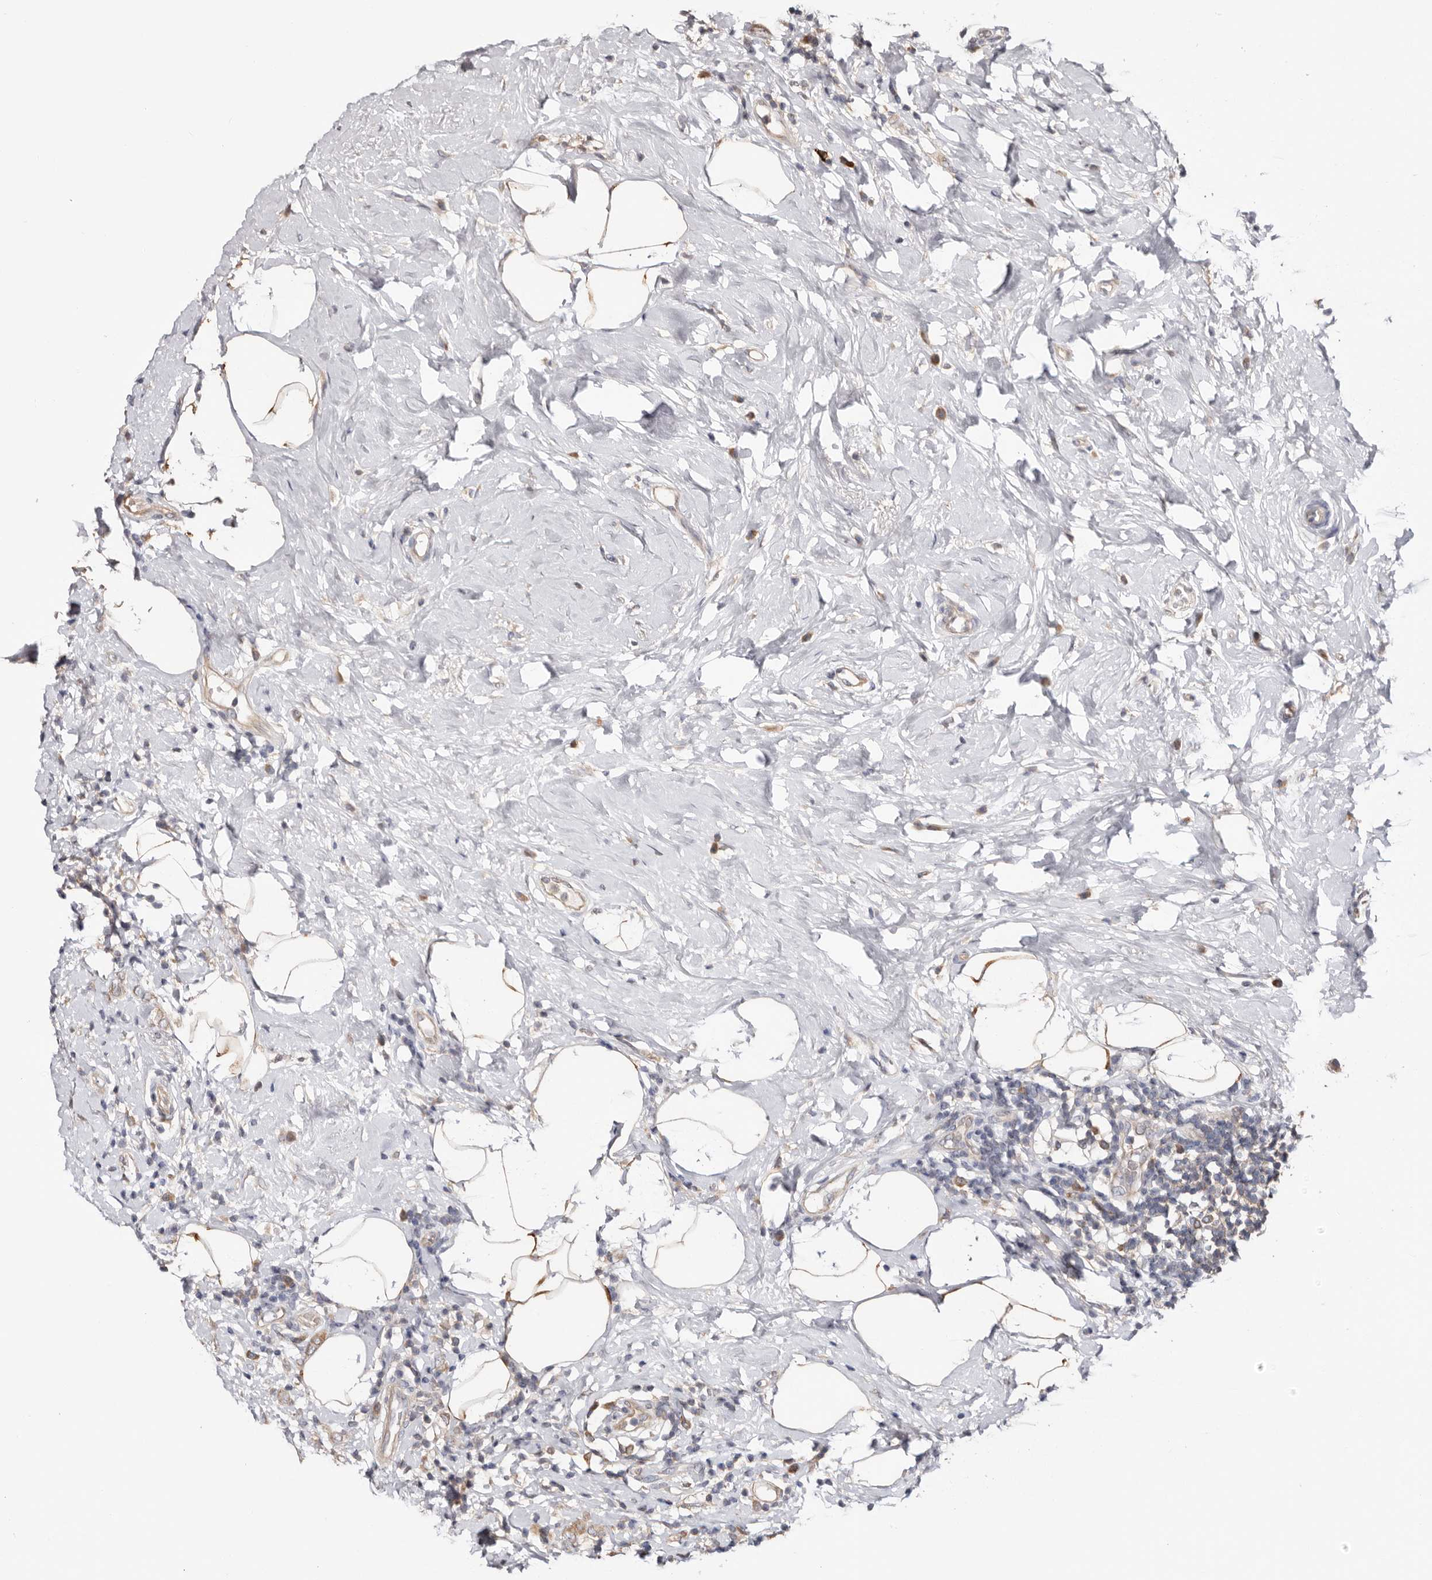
{"staining": {"intensity": "weak", "quantity": "25%-75%", "location": "cytoplasmic/membranous"}, "tissue": "breast cancer", "cell_type": "Tumor cells", "image_type": "cancer", "snomed": [{"axis": "morphology", "description": "Lobular carcinoma"}, {"axis": "topography", "description": "Breast"}], "caption": "Immunohistochemistry of breast lobular carcinoma reveals low levels of weak cytoplasmic/membranous expression in approximately 25%-75% of tumor cells.", "gene": "TMUB1", "patient": {"sex": "female", "age": 47}}